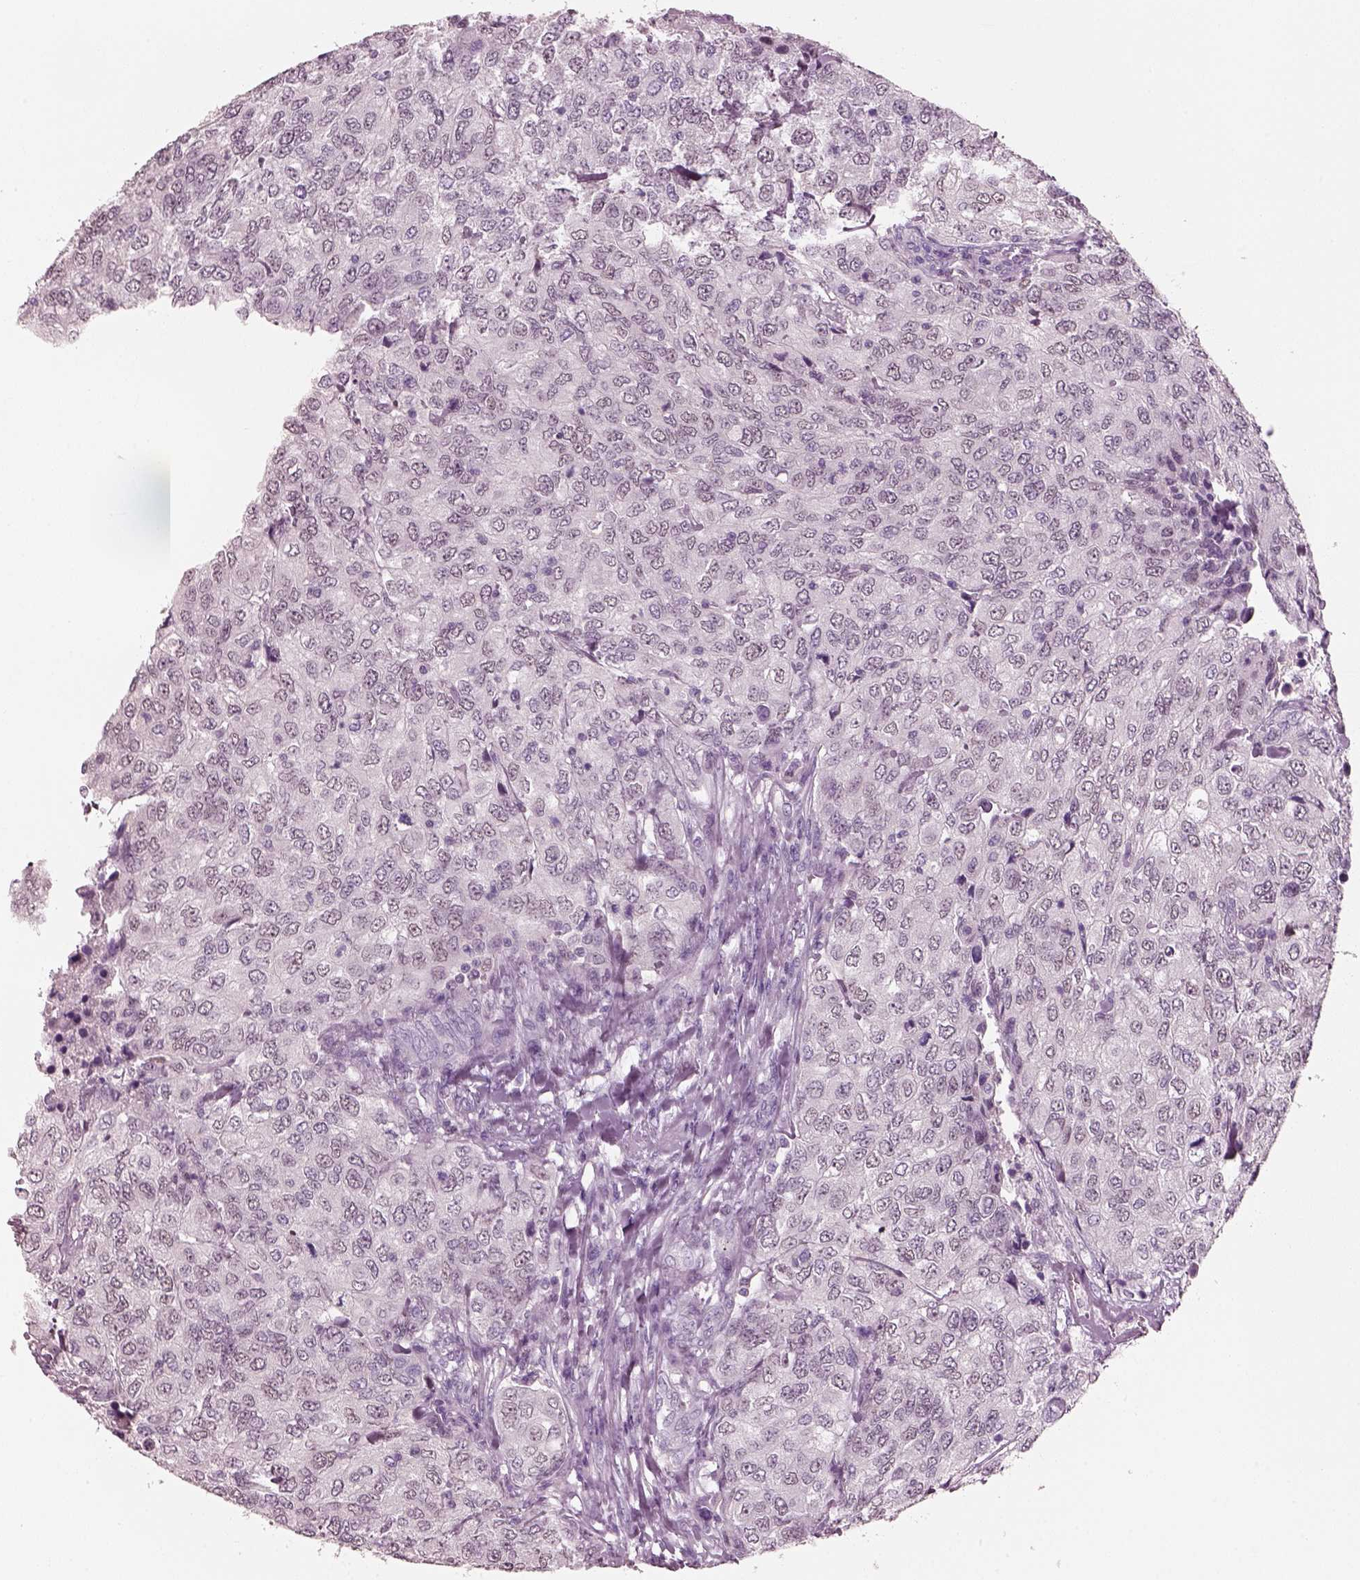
{"staining": {"intensity": "weak", "quantity": "25%-75%", "location": "nuclear"}, "tissue": "urothelial cancer", "cell_type": "Tumor cells", "image_type": "cancer", "snomed": [{"axis": "morphology", "description": "Urothelial carcinoma, High grade"}, {"axis": "topography", "description": "Urinary bladder"}], "caption": "A brown stain labels weak nuclear positivity of a protein in human urothelial cancer tumor cells.", "gene": "ELSPBP1", "patient": {"sex": "female", "age": 78}}